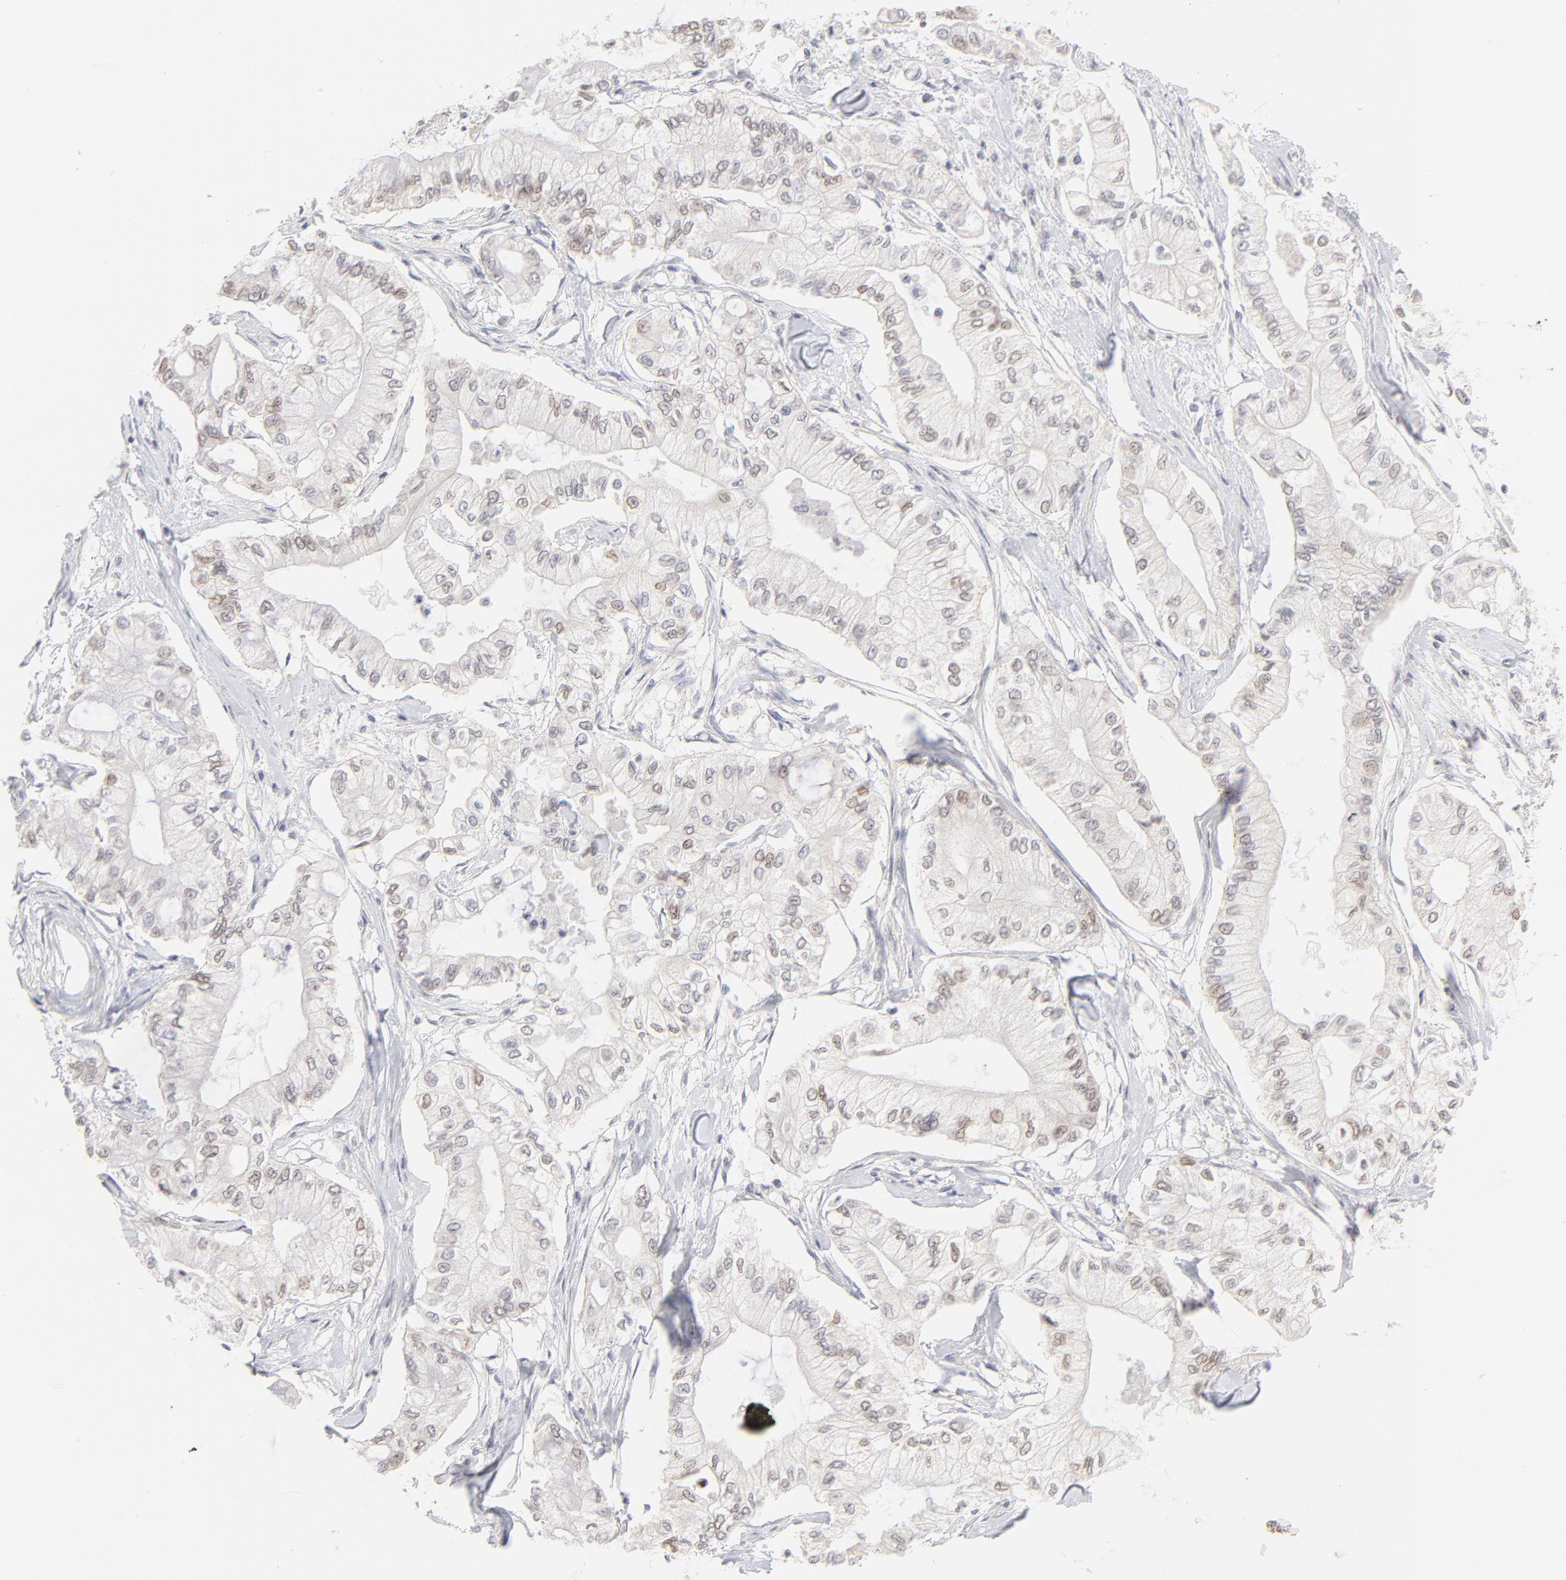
{"staining": {"intensity": "weak", "quantity": "<25%", "location": "nuclear"}, "tissue": "pancreatic cancer", "cell_type": "Tumor cells", "image_type": "cancer", "snomed": [{"axis": "morphology", "description": "Adenocarcinoma, NOS"}, {"axis": "topography", "description": "Pancreas"}], "caption": "Immunohistochemical staining of human pancreatic adenocarcinoma exhibits no significant positivity in tumor cells.", "gene": "ELF3", "patient": {"sex": "male", "age": 79}}